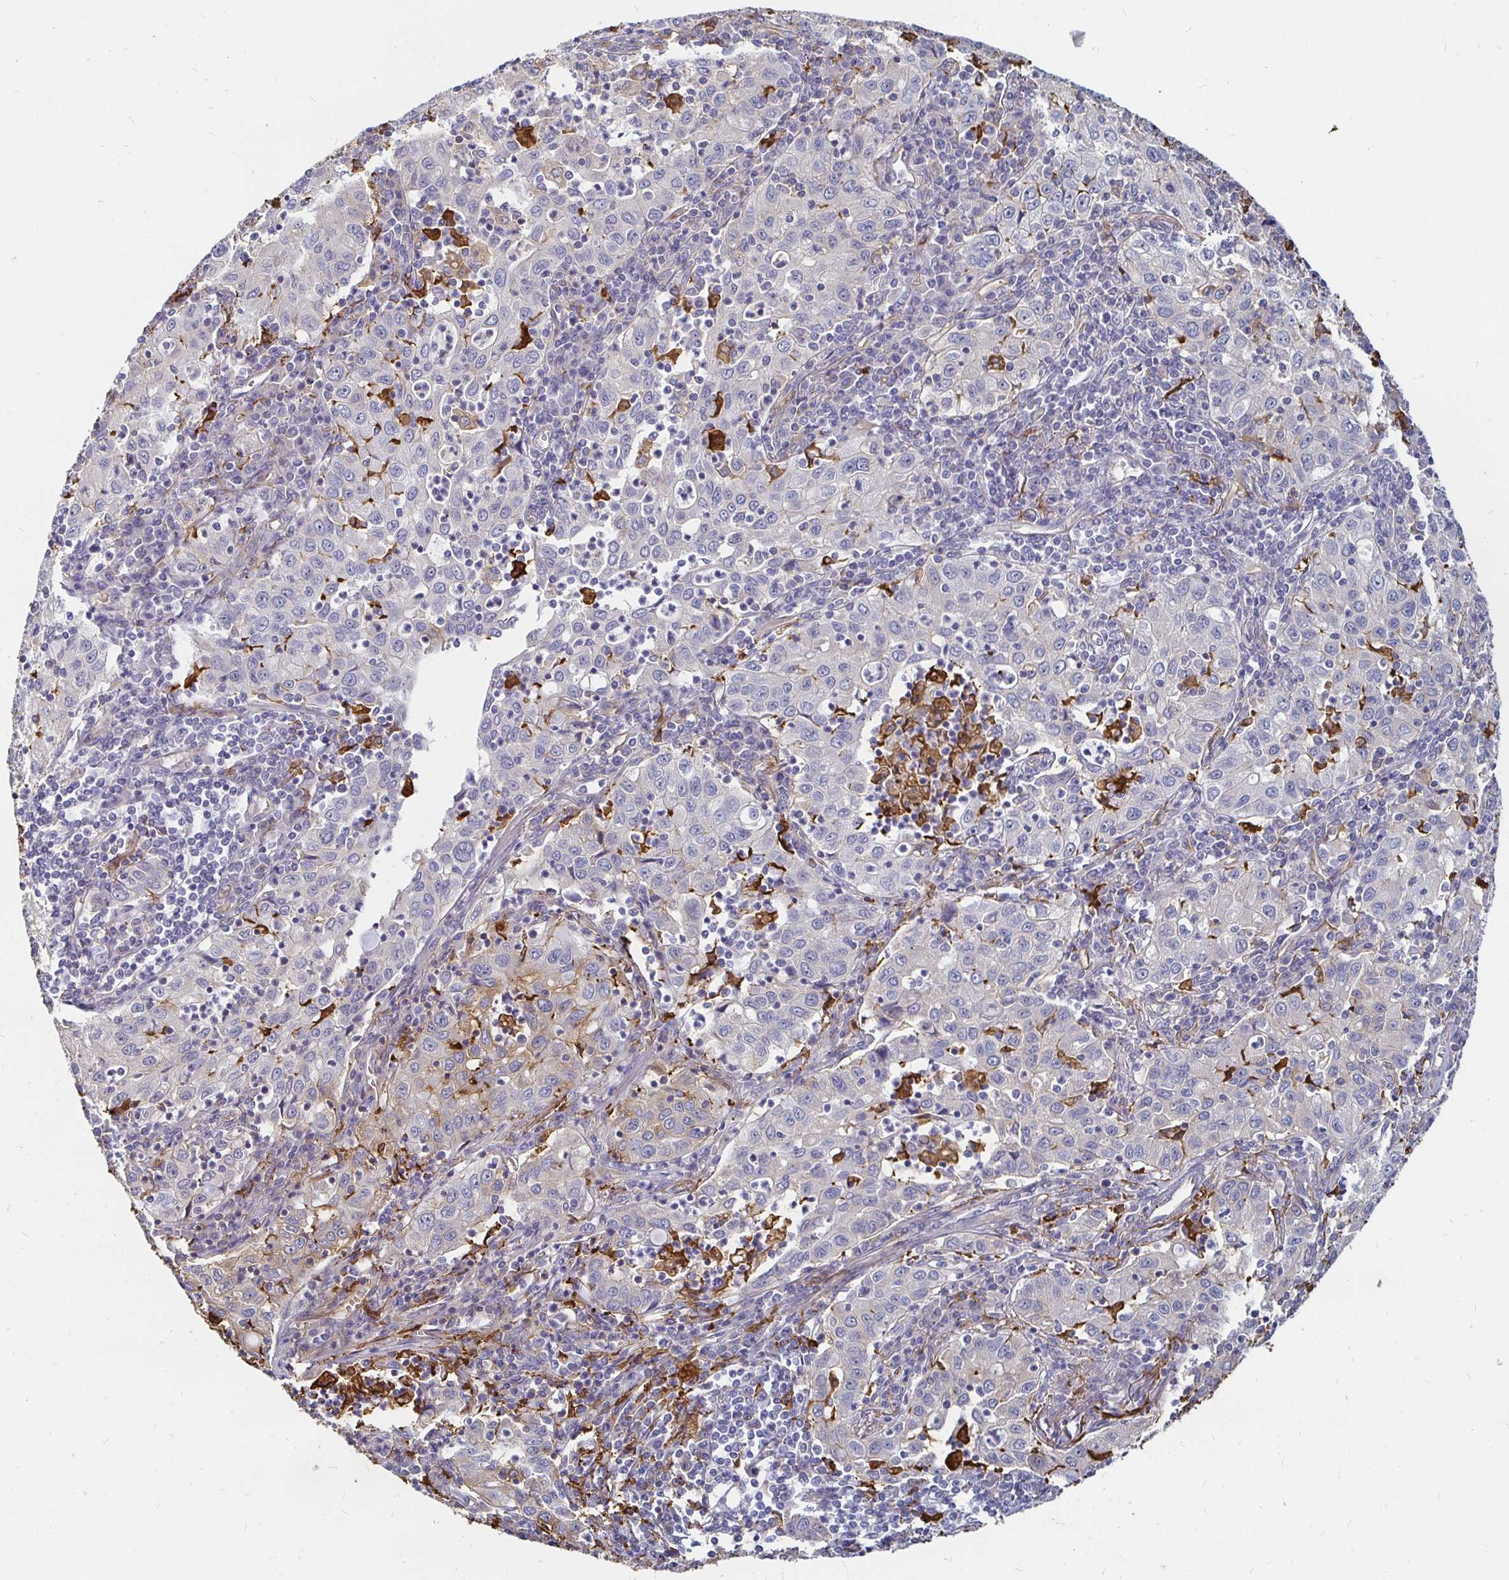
{"staining": {"intensity": "weak", "quantity": "<25%", "location": "cytoplasmic/membranous"}, "tissue": "lung cancer", "cell_type": "Tumor cells", "image_type": "cancer", "snomed": [{"axis": "morphology", "description": "Squamous cell carcinoma, NOS"}, {"axis": "topography", "description": "Lung"}], "caption": "Protein analysis of squamous cell carcinoma (lung) demonstrates no significant expression in tumor cells.", "gene": "CCDC85A", "patient": {"sex": "male", "age": 71}}